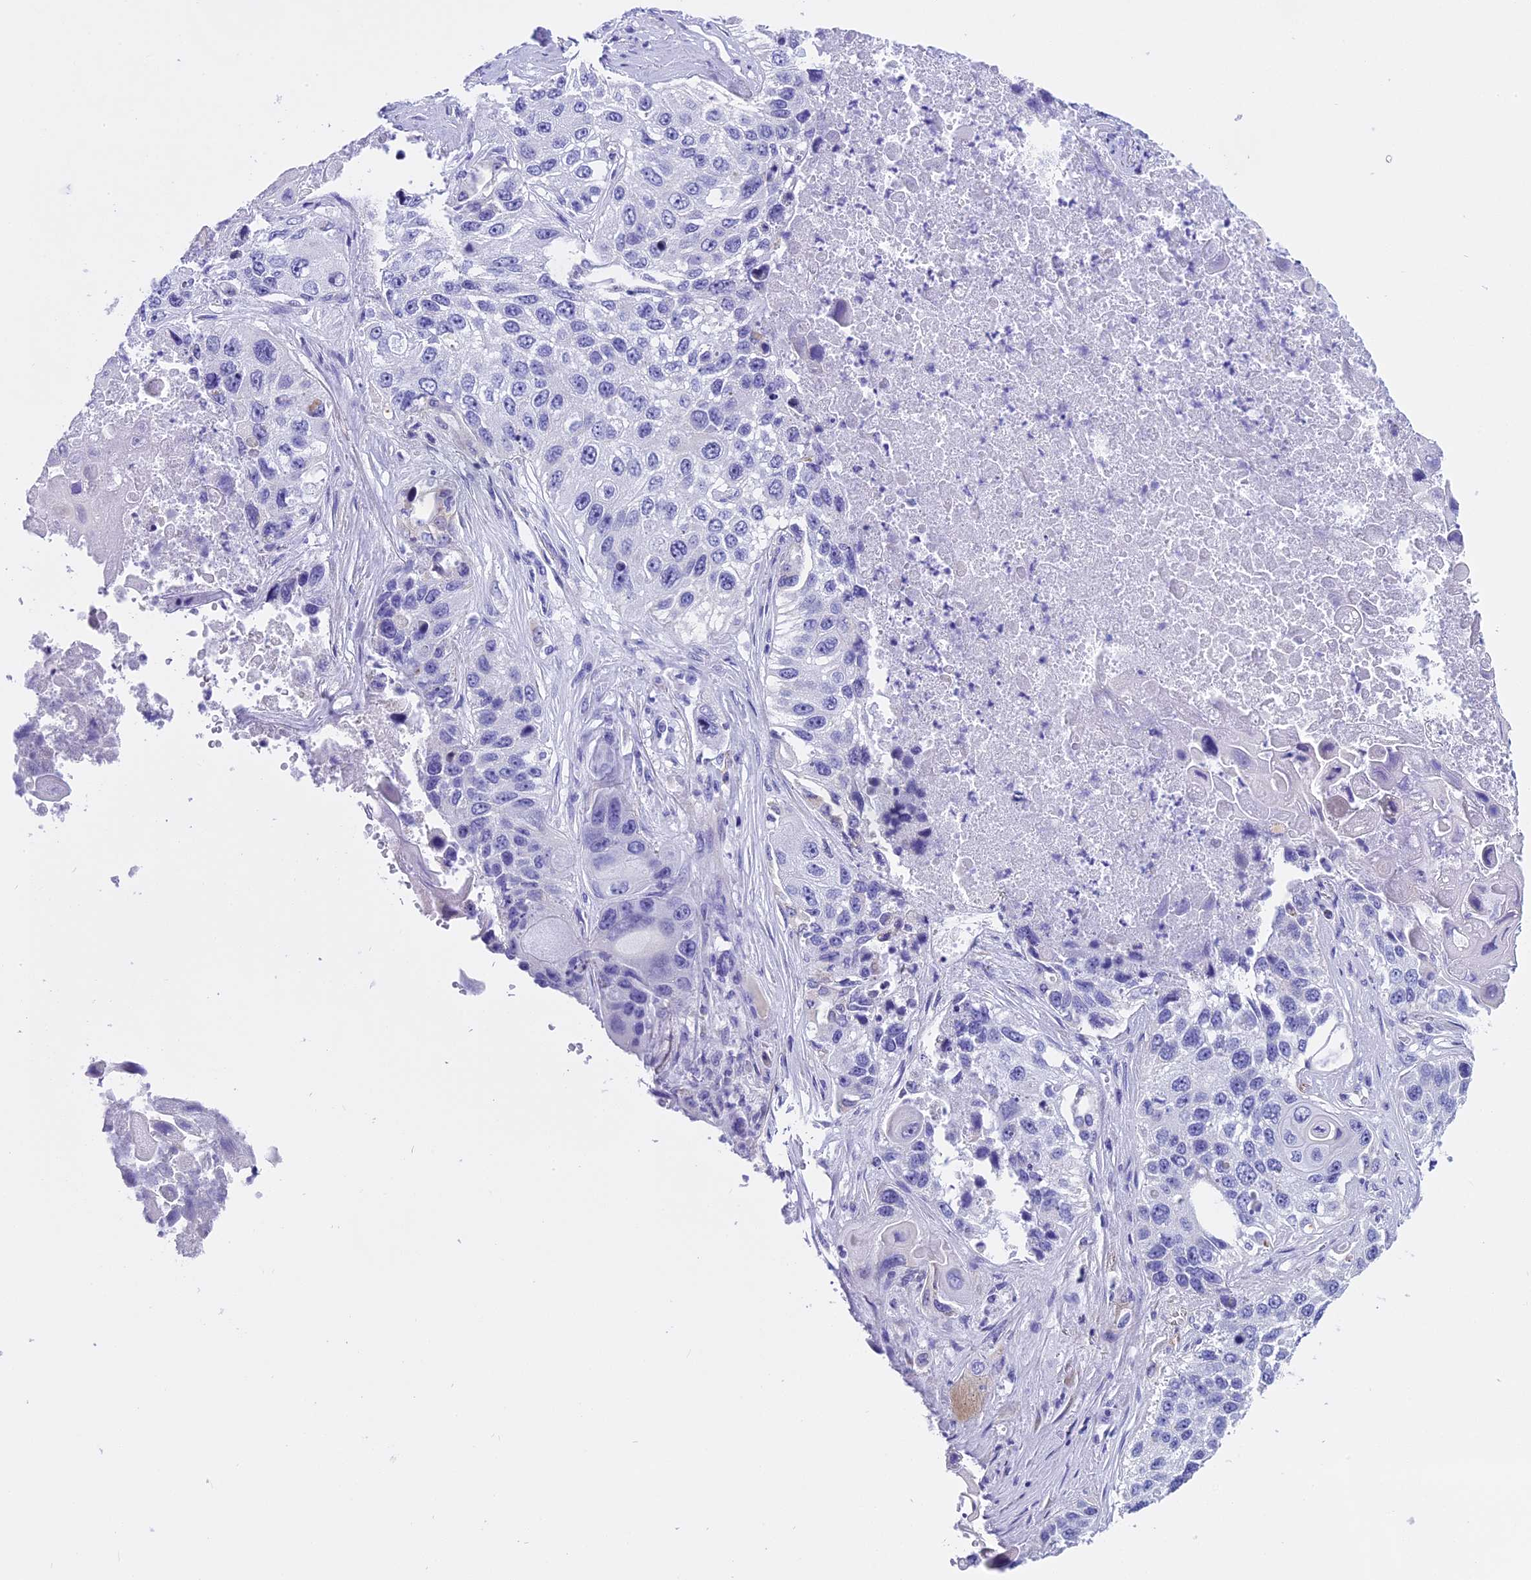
{"staining": {"intensity": "negative", "quantity": "none", "location": "none"}, "tissue": "lung cancer", "cell_type": "Tumor cells", "image_type": "cancer", "snomed": [{"axis": "morphology", "description": "Squamous cell carcinoma, NOS"}, {"axis": "topography", "description": "Lung"}], "caption": "IHC histopathology image of neoplastic tissue: lung cancer stained with DAB (3,3'-diaminobenzidine) reveals no significant protein staining in tumor cells.", "gene": "KCTD14", "patient": {"sex": "male", "age": 61}}